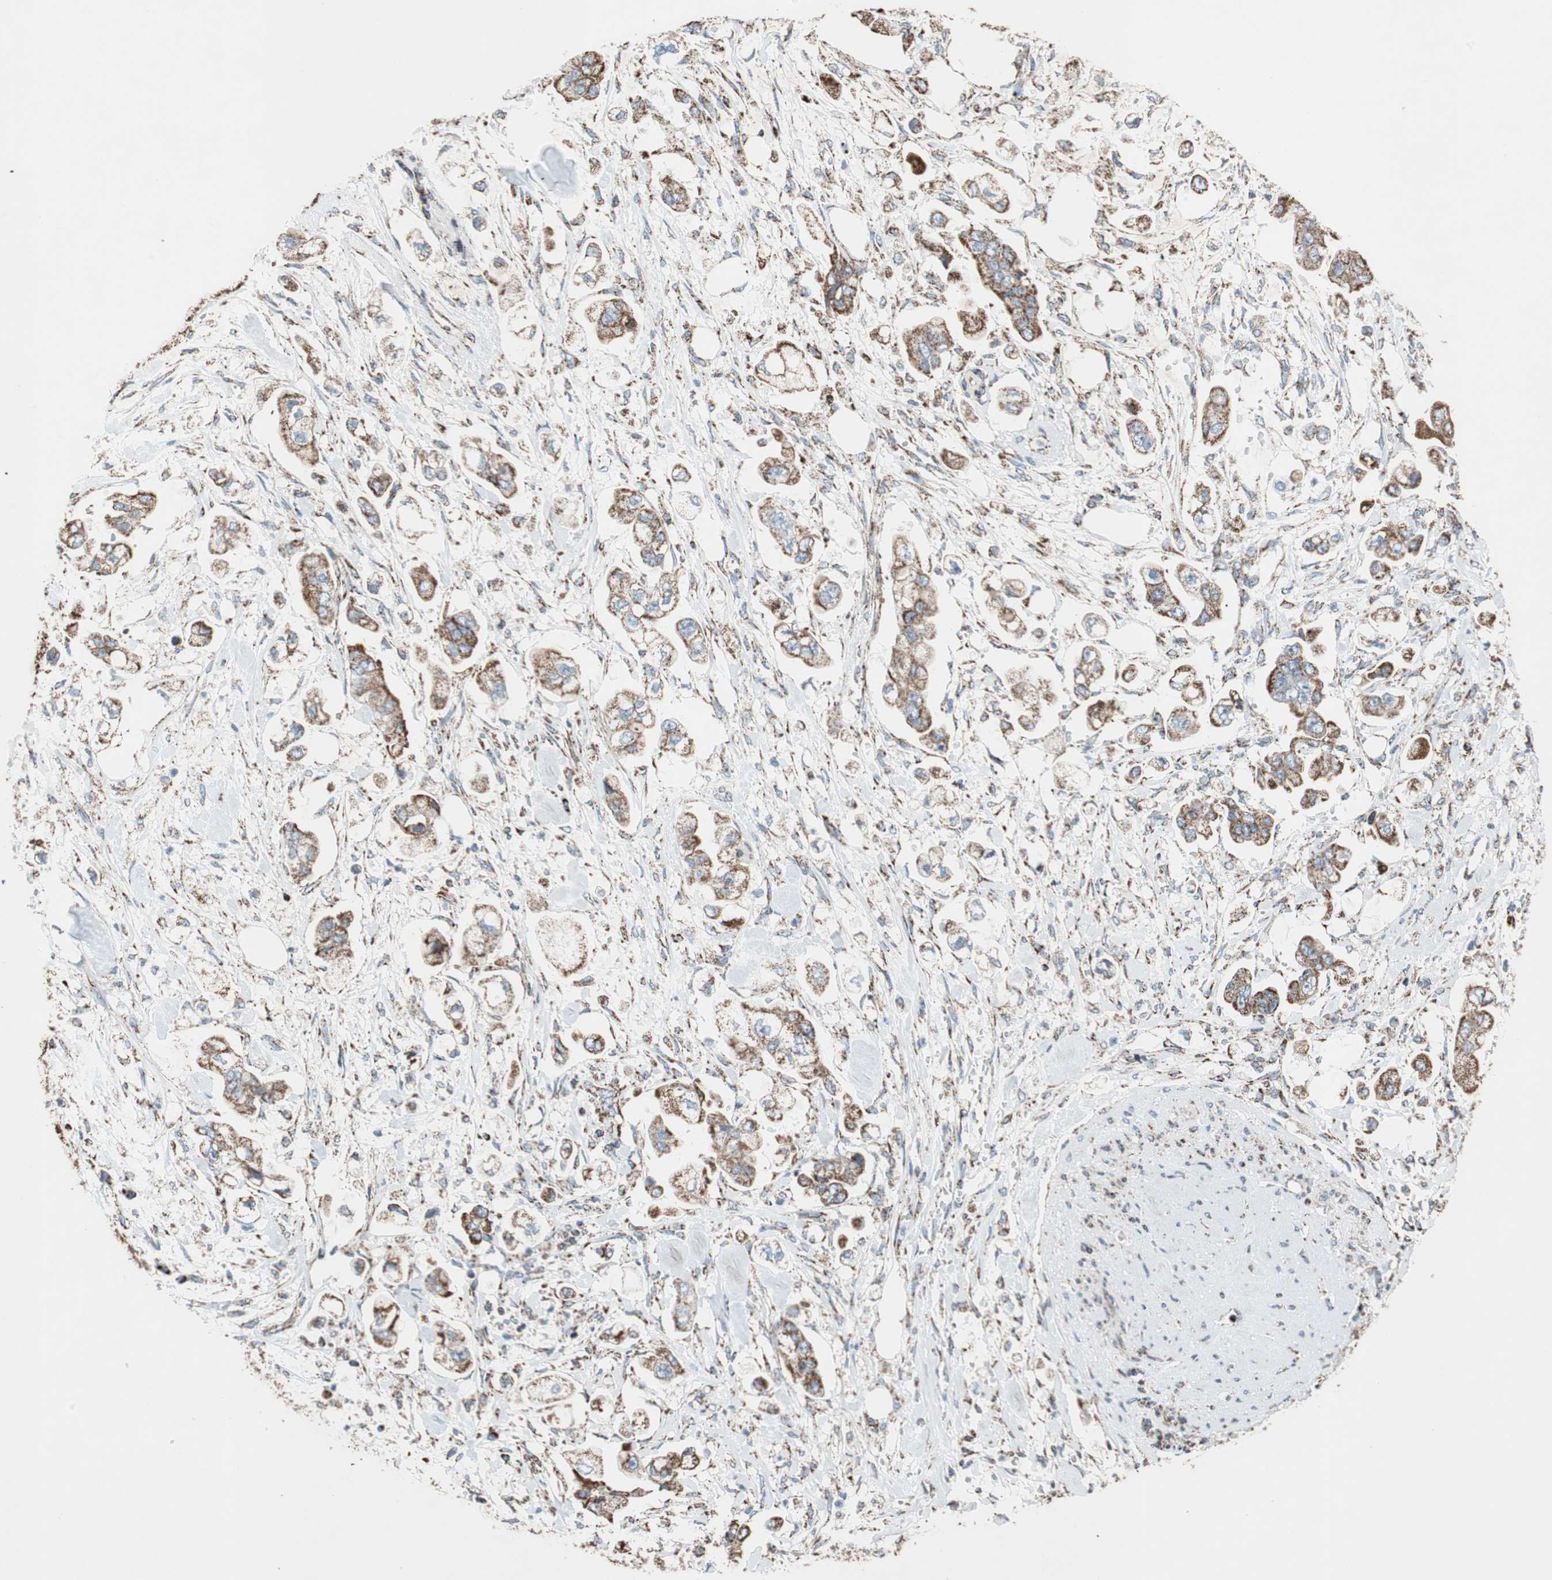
{"staining": {"intensity": "strong", "quantity": ">75%", "location": "cytoplasmic/membranous"}, "tissue": "stomach cancer", "cell_type": "Tumor cells", "image_type": "cancer", "snomed": [{"axis": "morphology", "description": "Adenocarcinoma, NOS"}, {"axis": "topography", "description": "Stomach"}], "caption": "Stomach cancer (adenocarcinoma) was stained to show a protein in brown. There is high levels of strong cytoplasmic/membranous positivity in approximately >75% of tumor cells. (DAB IHC, brown staining for protein, blue staining for nuclei).", "gene": "PCSK4", "patient": {"sex": "male", "age": 62}}